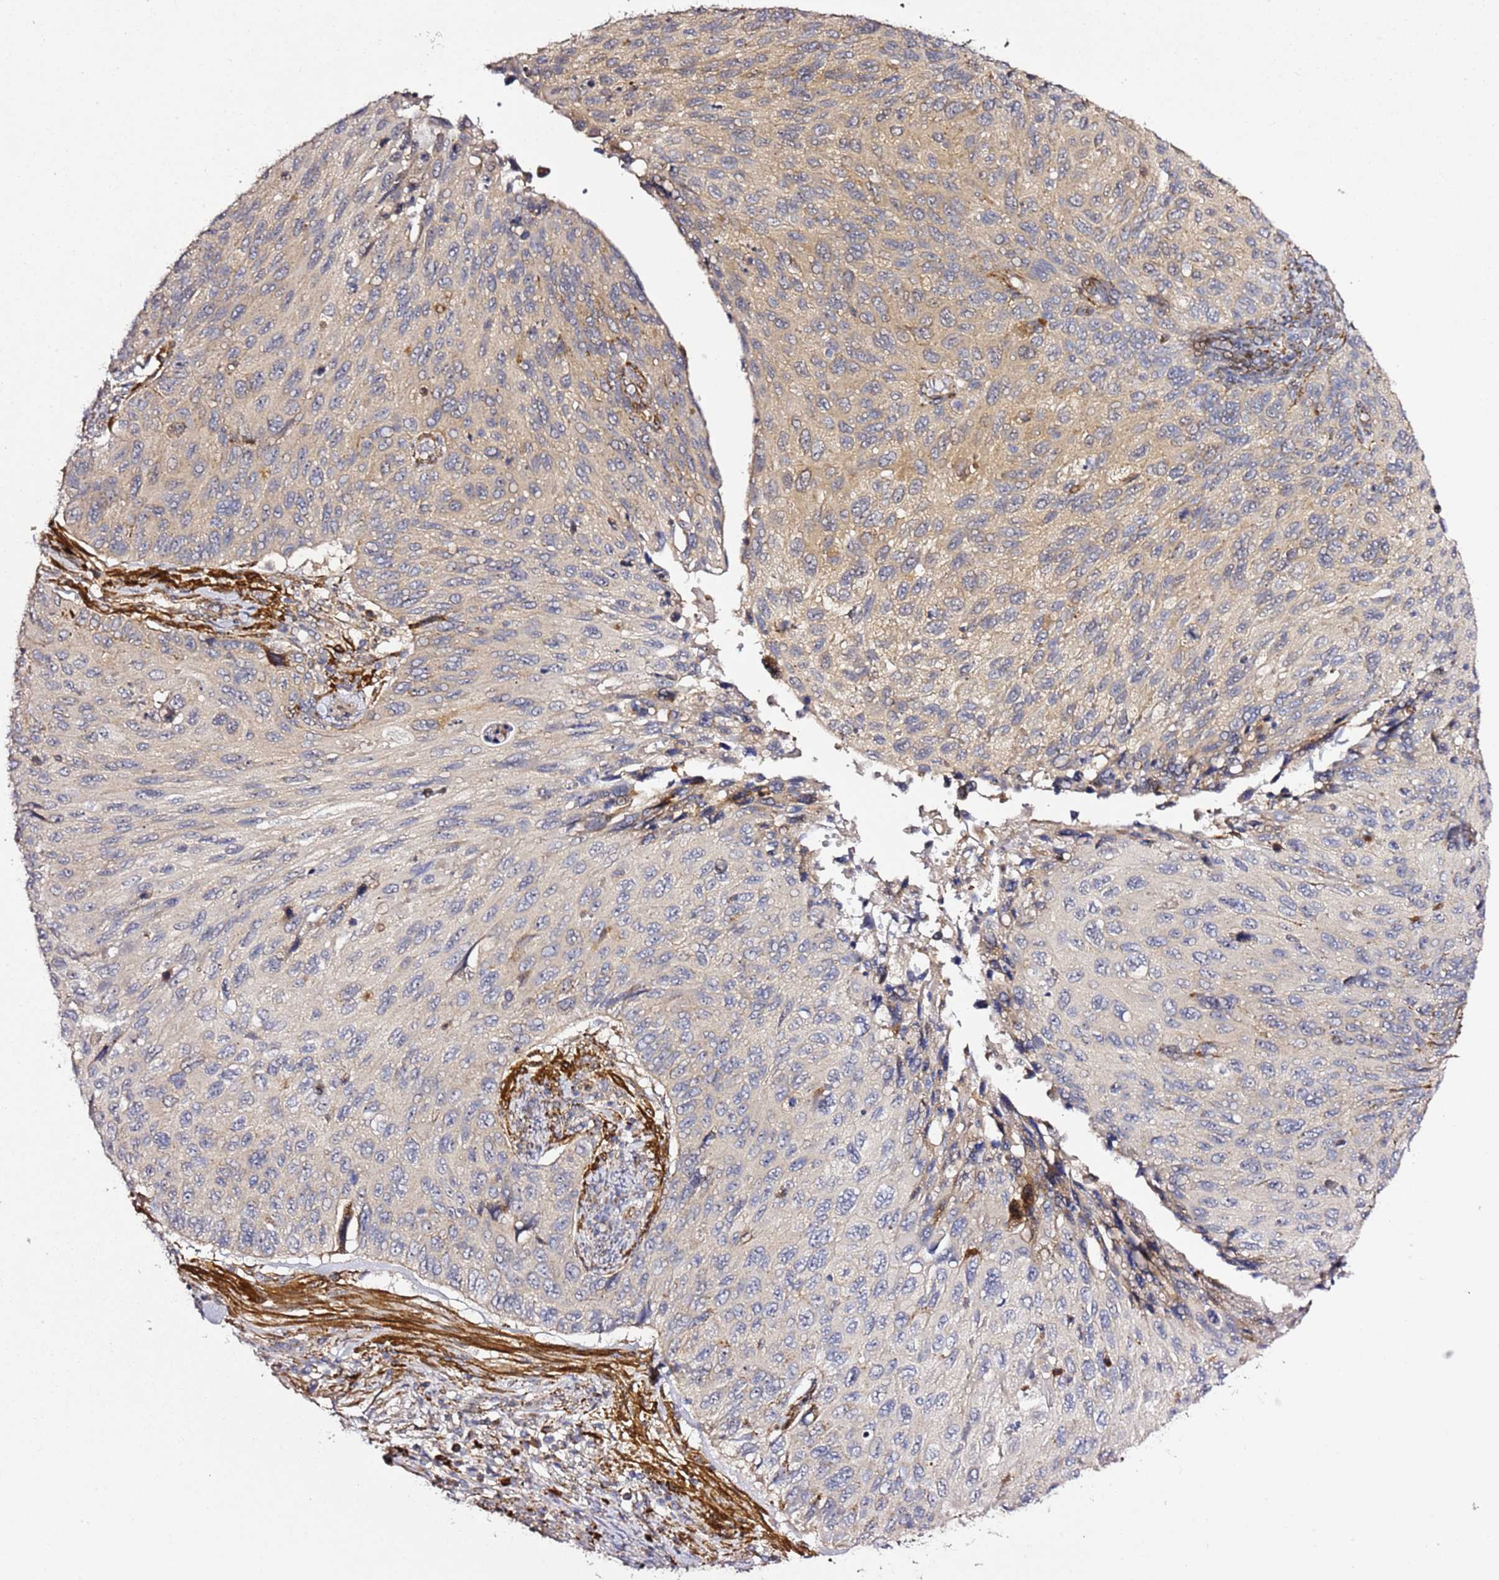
{"staining": {"intensity": "moderate", "quantity": "25%-75%", "location": "cytoplasmic/membranous"}, "tissue": "cervical cancer", "cell_type": "Tumor cells", "image_type": "cancer", "snomed": [{"axis": "morphology", "description": "Squamous cell carcinoma, NOS"}, {"axis": "topography", "description": "Cervix"}], "caption": "Immunohistochemical staining of human cervical cancer shows medium levels of moderate cytoplasmic/membranous expression in about 25%-75% of tumor cells.", "gene": "PVRIG", "patient": {"sex": "female", "age": 70}}